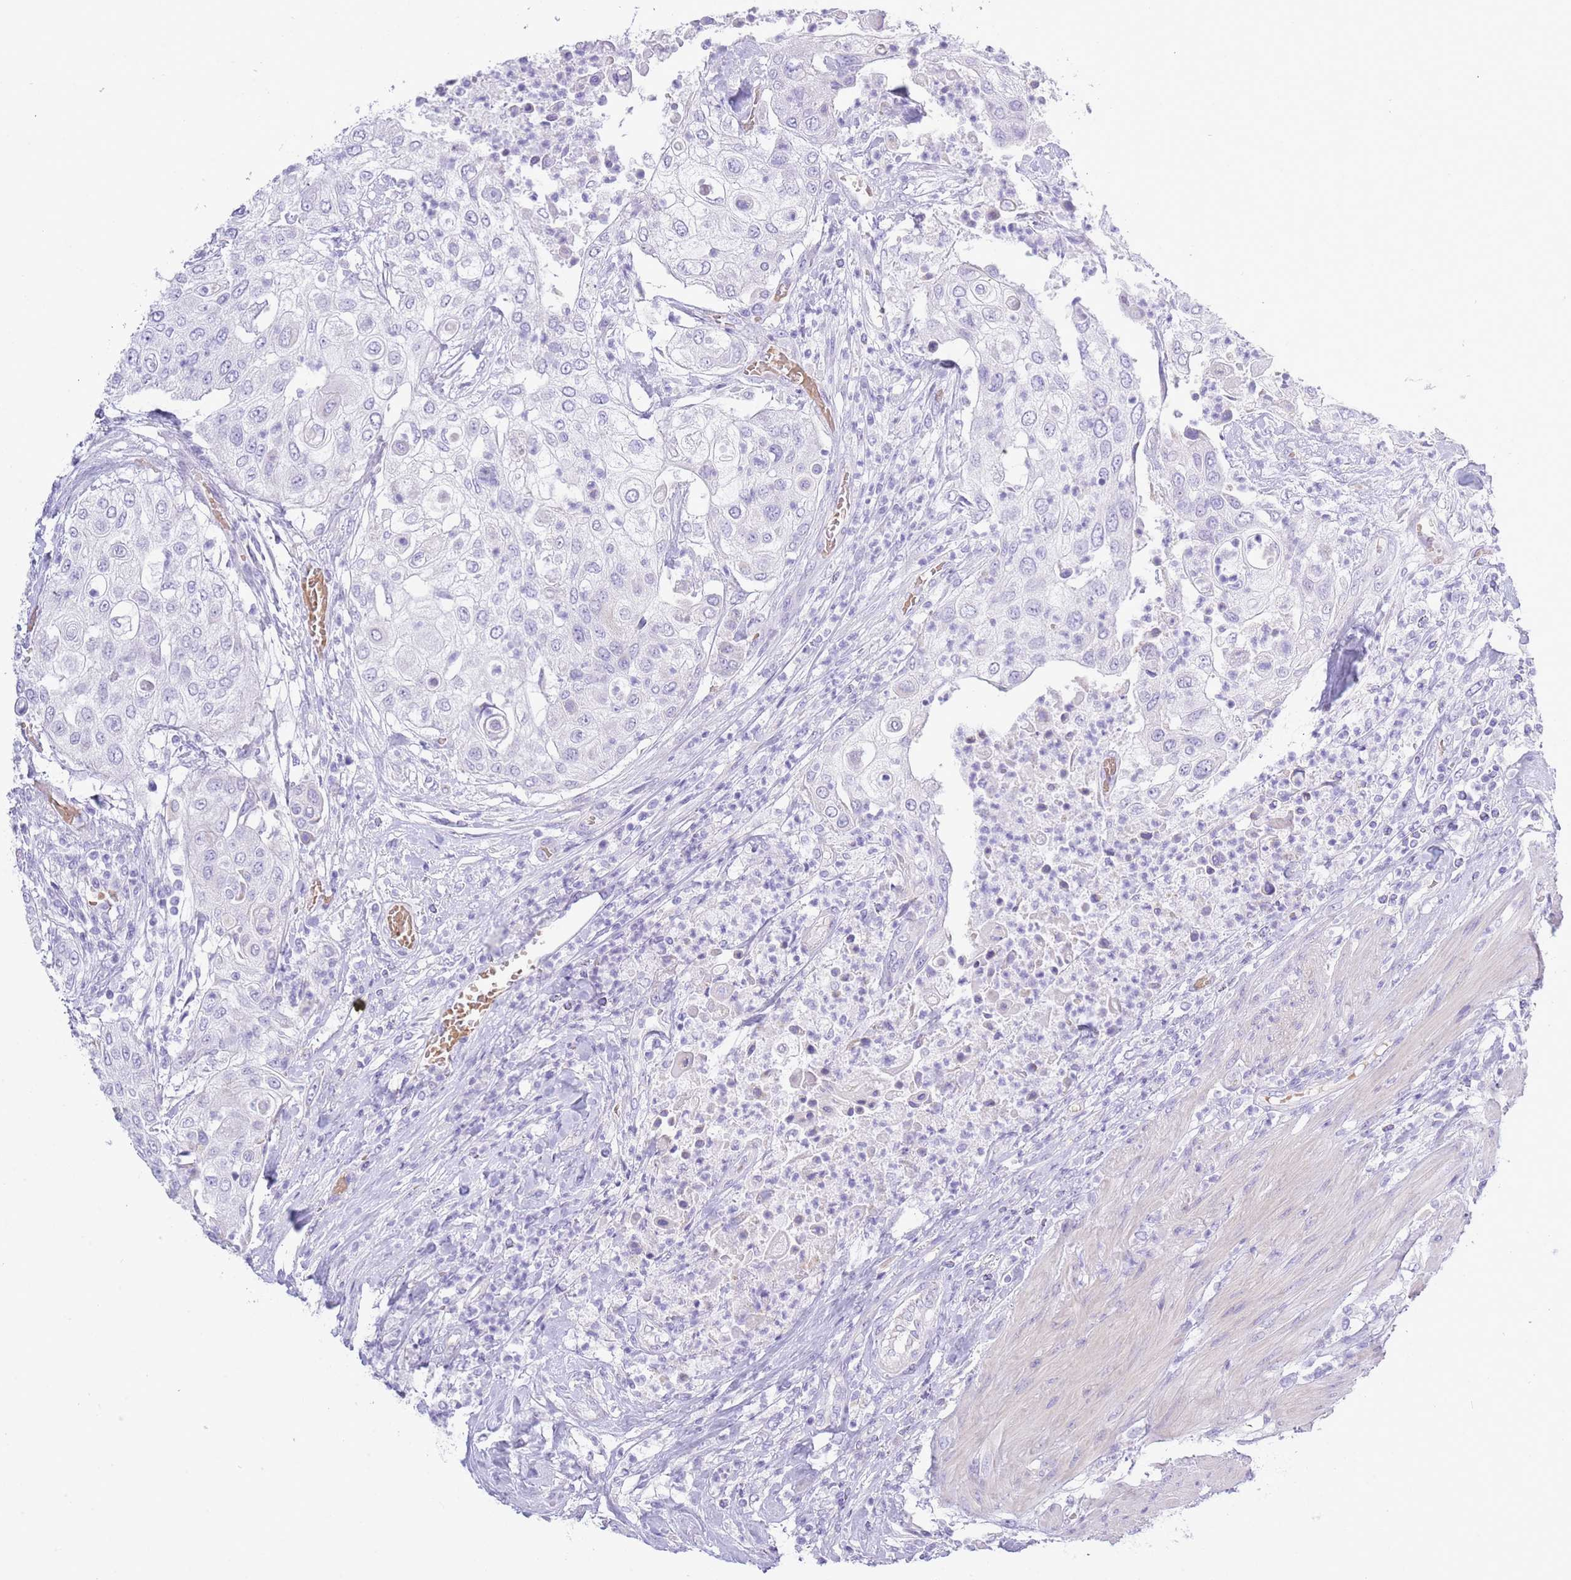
{"staining": {"intensity": "negative", "quantity": "none", "location": "none"}, "tissue": "urothelial cancer", "cell_type": "Tumor cells", "image_type": "cancer", "snomed": [{"axis": "morphology", "description": "Urothelial carcinoma, High grade"}, {"axis": "topography", "description": "Urinary bladder"}], "caption": "There is no significant positivity in tumor cells of urothelial cancer.", "gene": "ACR", "patient": {"sex": "female", "age": 79}}